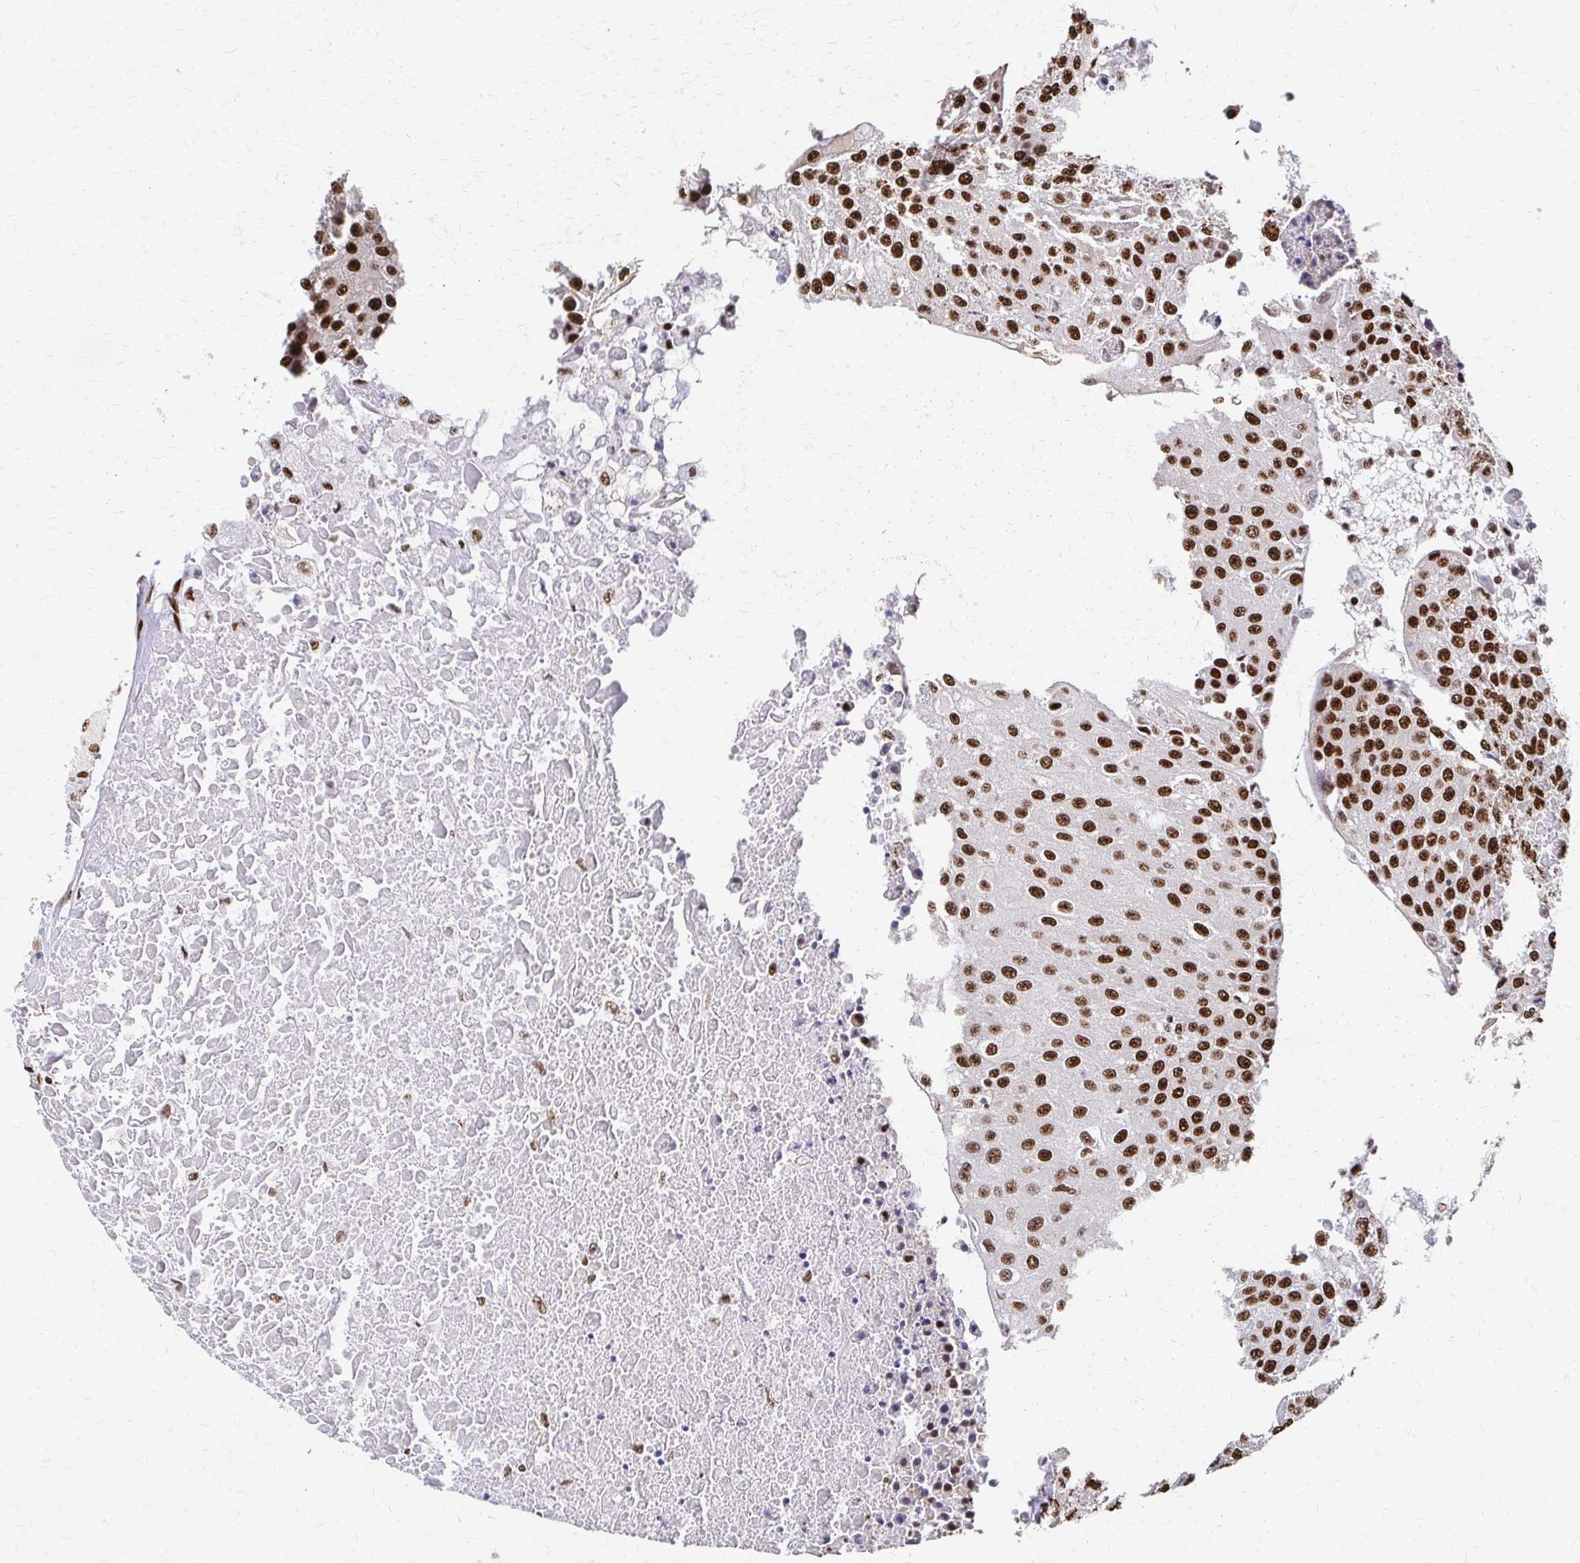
{"staining": {"intensity": "strong", "quantity": ">75%", "location": "nuclear"}, "tissue": "urothelial cancer", "cell_type": "Tumor cells", "image_type": "cancer", "snomed": [{"axis": "morphology", "description": "Urothelial carcinoma, High grade"}, {"axis": "topography", "description": "Urinary bladder"}], "caption": "Strong nuclear protein positivity is seen in approximately >75% of tumor cells in urothelial cancer. (DAB (3,3'-diaminobenzidine) IHC with brightfield microscopy, high magnification).", "gene": "CNKSR3", "patient": {"sex": "female", "age": 85}}